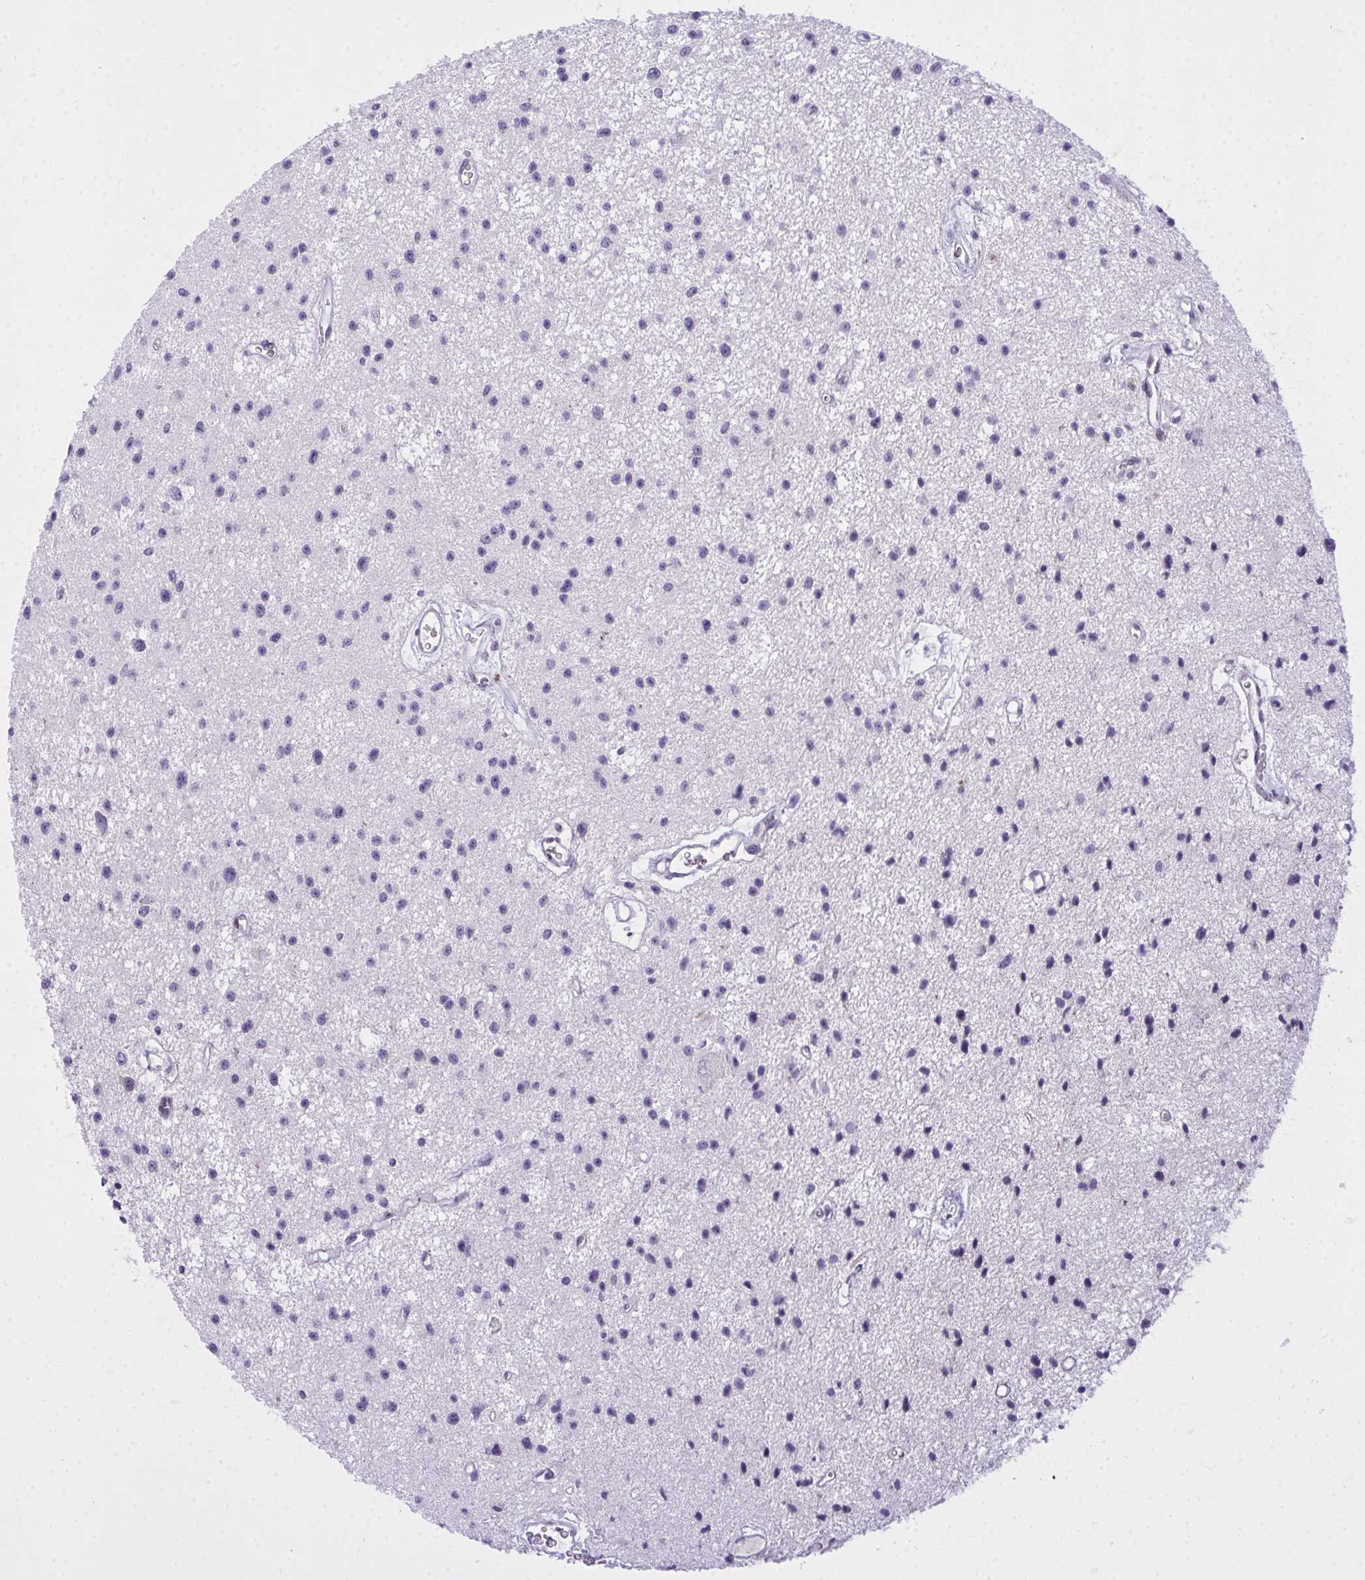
{"staining": {"intensity": "negative", "quantity": "none", "location": "none"}, "tissue": "glioma", "cell_type": "Tumor cells", "image_type": "cancer", "snomed": [{"axis": "morphology", "description": "Glioma, malignant, Low grade"}, {"axis": "topography", "description": "Brain"}], "caption": "Micrograph shows no significant protein expression in tumor cells of glioma. (Stains: DAB (3,3'-diaminobenzidine) immunohistochemistry (IHC) with hematoxylin counter stain, Microscopy: brightfield microscopy at high magnification).", "gene": "TEAD4", "patient": {"sex": "male", "age": 43}}